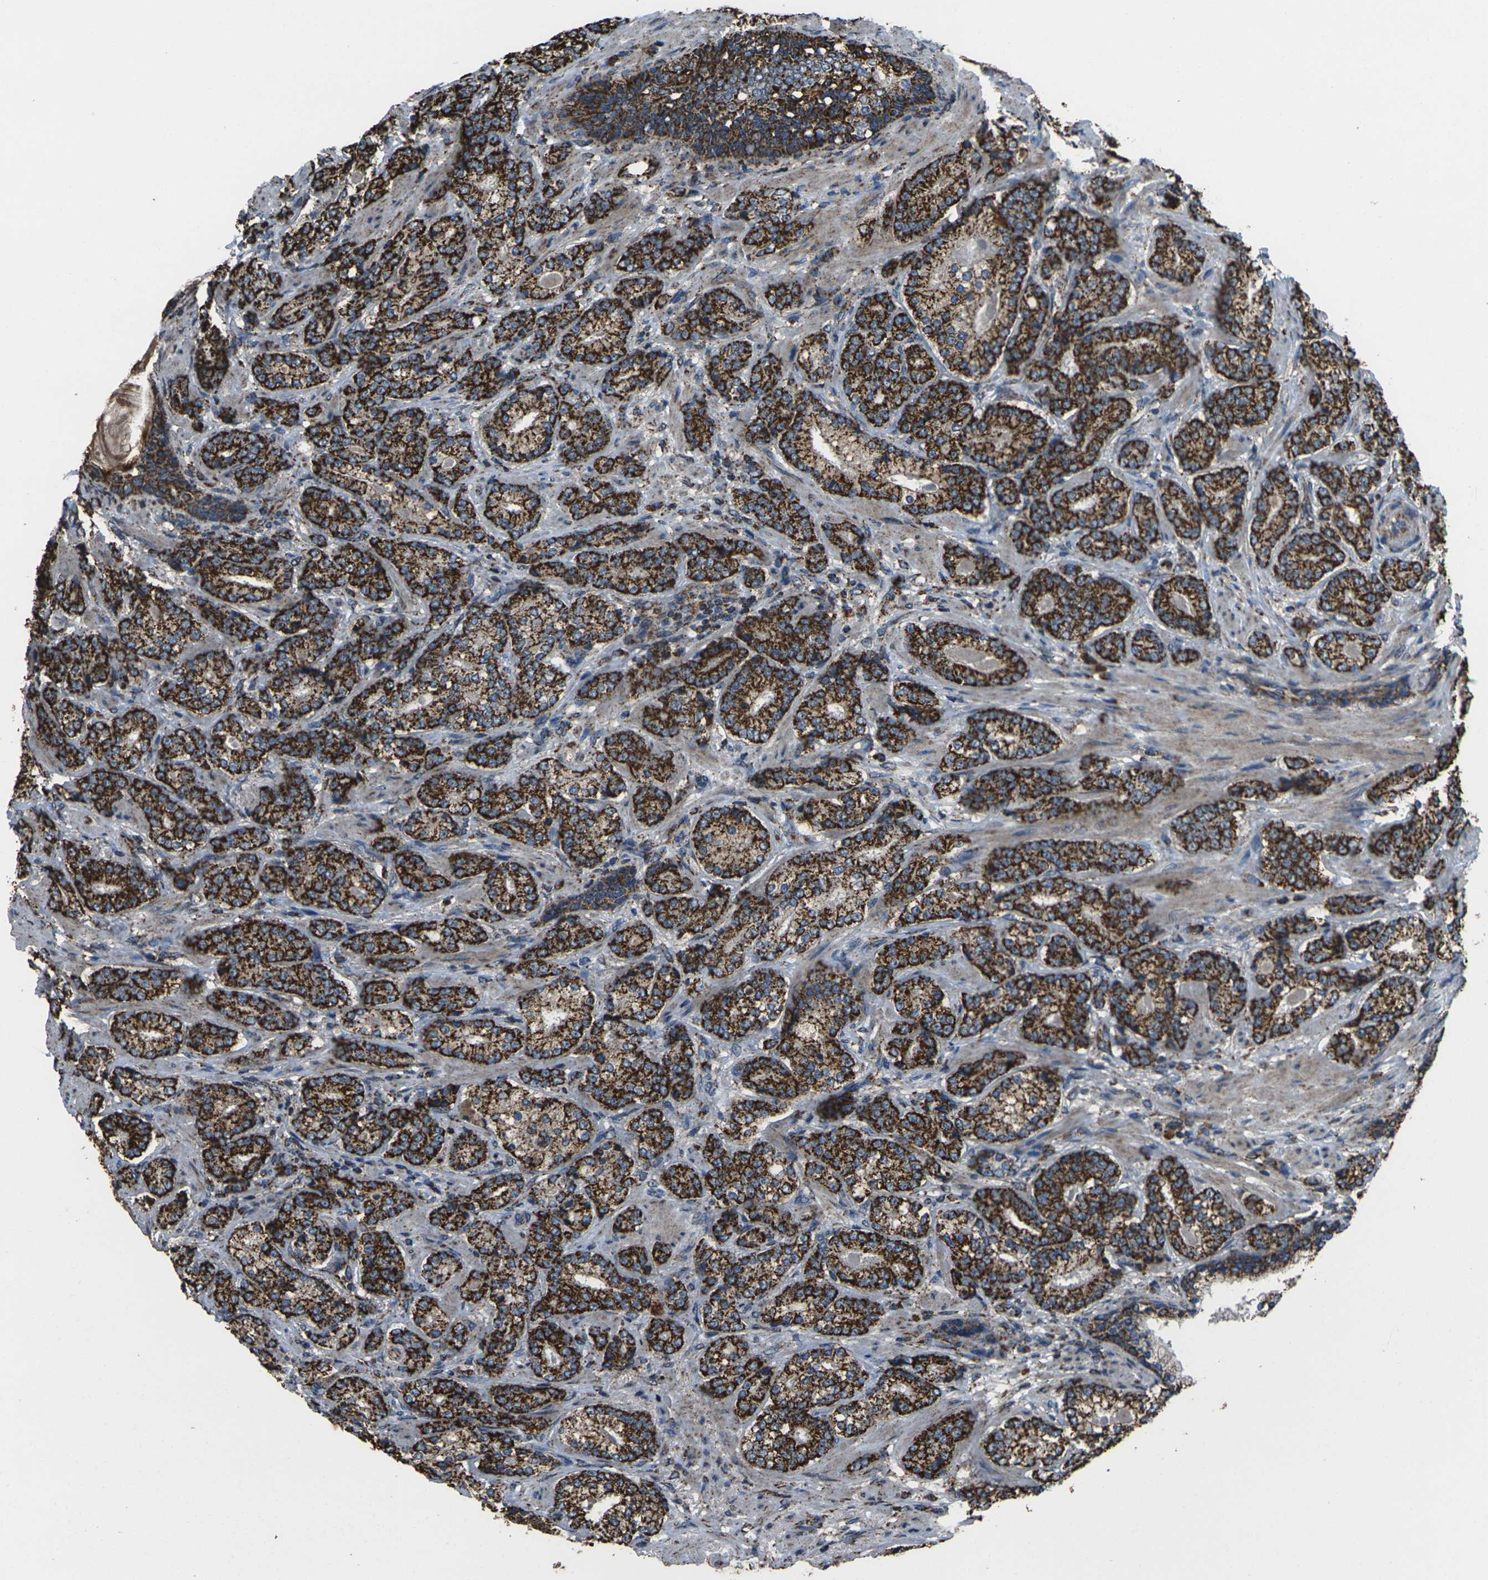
{"staining": {"intensity": "strong", "quantity": ">75%", "location": "cytoplasmic/membranous"}, "tissue": "prostate cancer", "cell_type": "Tumor cells", "image_type": "cancer", "snomed": [{"axis": "morphology", "description": "Adenocarcinoma, High grade"}, {"axis": "topography", "description": "Prostate"}], "caption": "Immunohistochemical staining of adenocarcinoma (high-grade) (prostate) exhibits high levels of strong cytoplasmic/membranous expression in approximately >75% of tumor cells.", "gene": "KLHL5", "patient": {"sex": "male", "age": 61}}